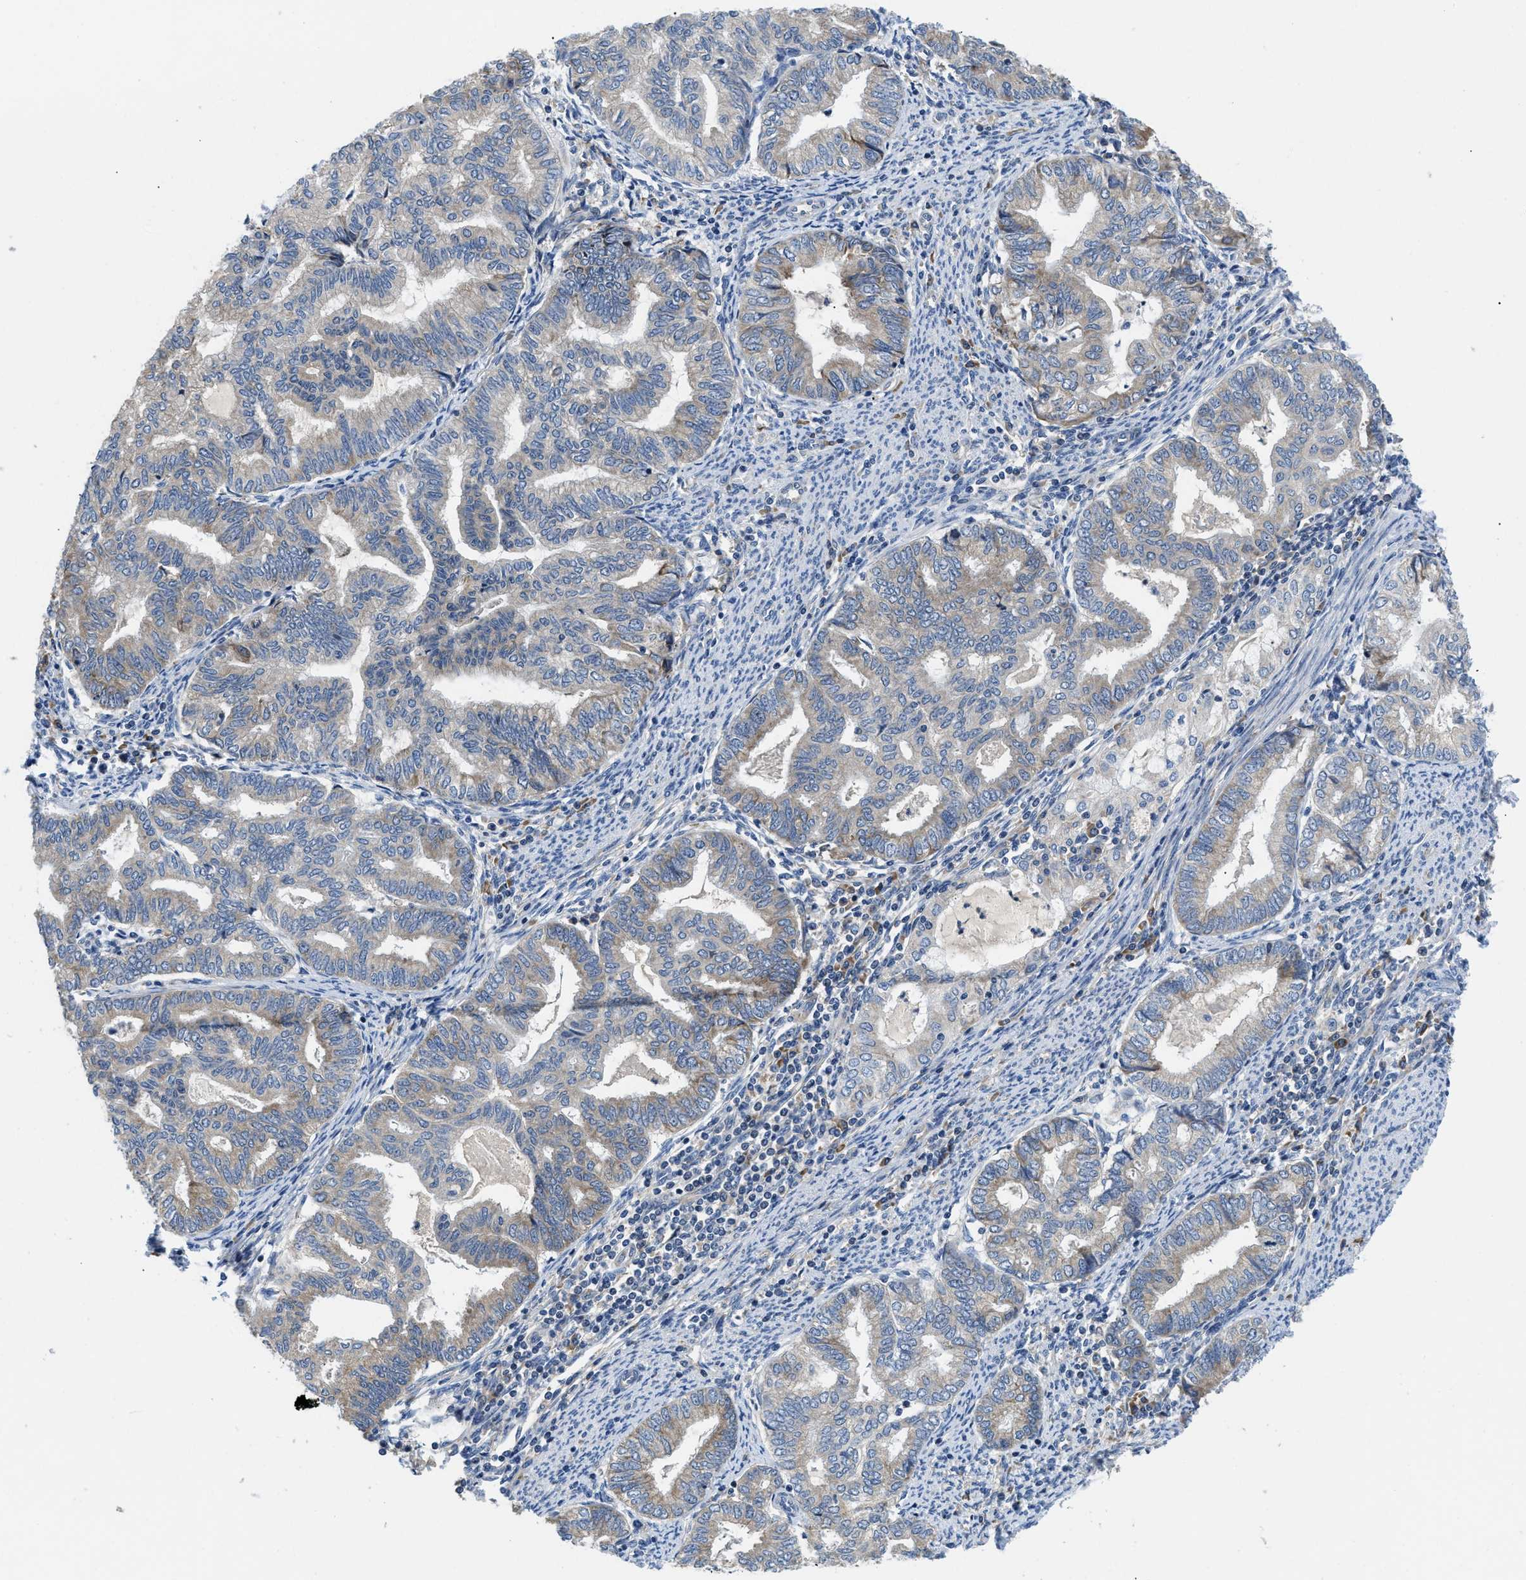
{"staining": {"intensity": "weak", "quantity": "<25%", "location": "cytoplasmic/membranous"}, "tissue": "endometrial cancer", "cell_type": "Tumor cells", "image_type": "cancer", "snomed": [{"axis": "morphology", "description": "Adenocarcinoma, NOS"}, {"axis": "topography", "description": "Endometrium"}], "caption": "This is a histopathology image of immunohistochemistry staining of adenocarcinoma (endometrial), which shows no positivity in tumor cells. (DAB (3,3'-diaminobenzidine) immunohistochemistry, high magnification).", "gene": "IKBKE", "patient": {"sex": "female", "age": 79}}